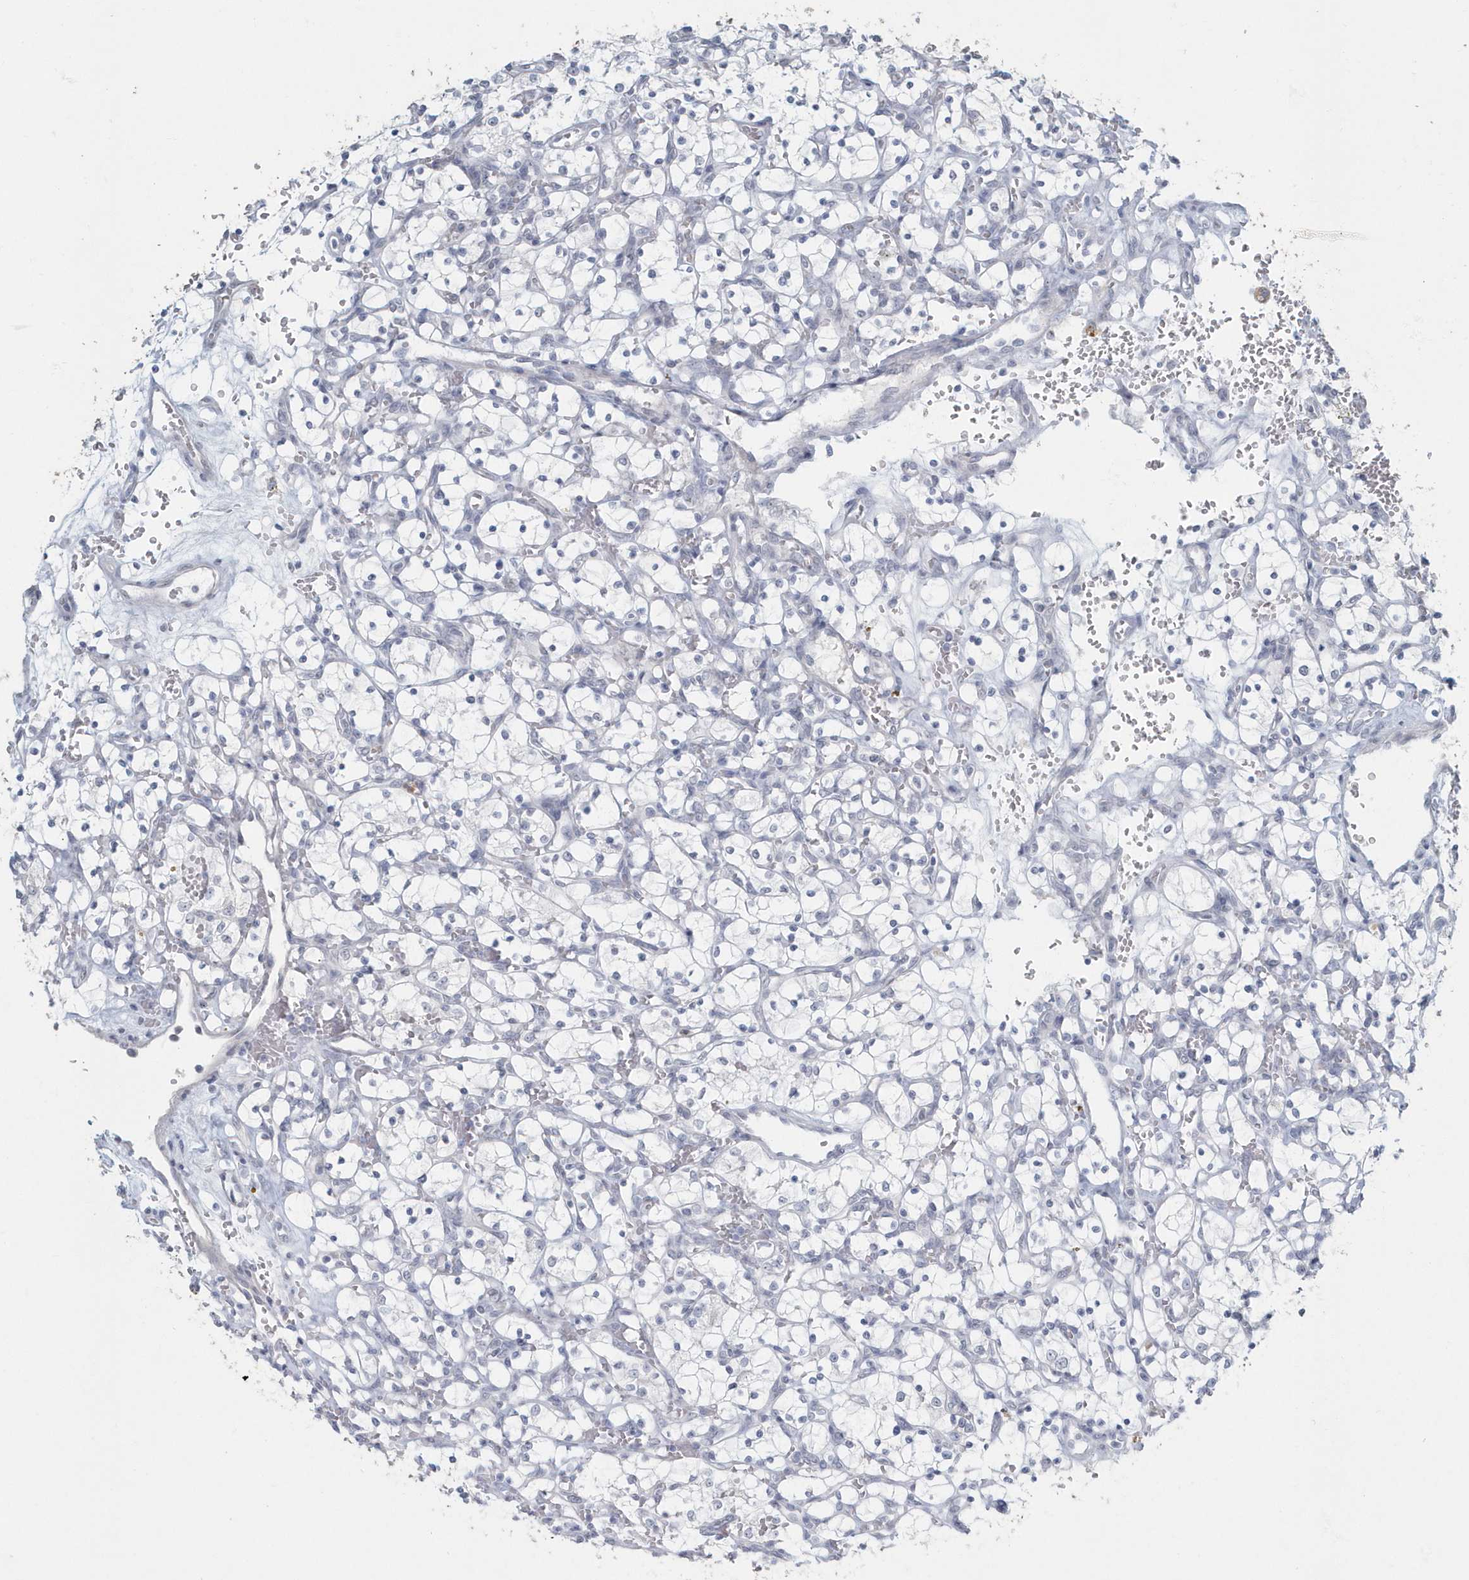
{"staining": {"intensity": "negative", "quantity": "none", "location": "none"}, "tissue": "renal cancer", "cell_type": "Tumor cells", "image_type": "cancer", "snomed": [{"axis": "morphology", "description": "Adenocarcinoma, NOS"}, {"axis": "topography", "description": "Kidney"}], "caption": "Tumor cells show no significant protein expression in renal adenocarcinoma.", "gene": "MYOT", "patient": {"sex": "female", "age": 69}}